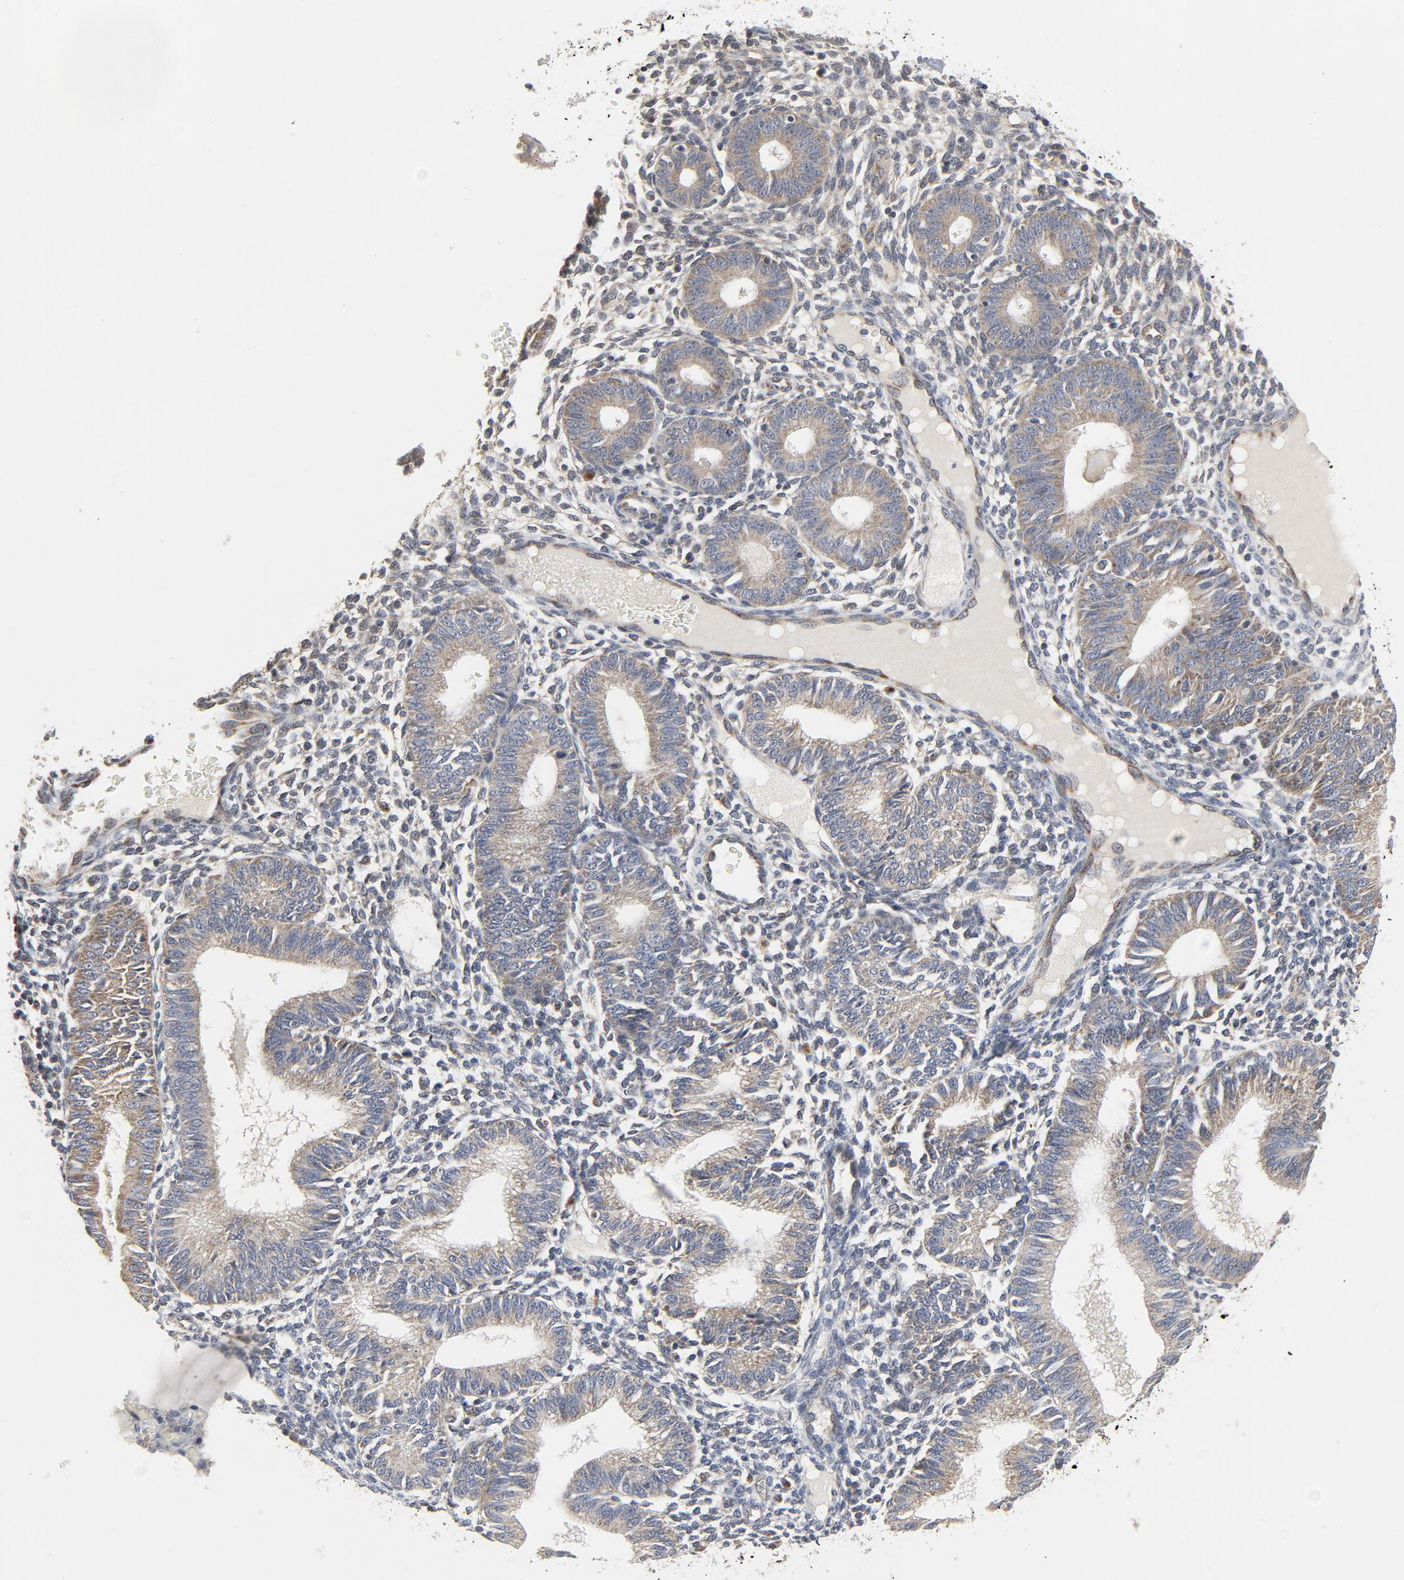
{"staining": {"intensity": "weak", "quantity": "<25%", "location": "cytoplasmic/membranous"}, "tissue": "endometrium", "cell_type": "Cells in endometrial stroma", "image_type": "normal", "snomed": [{"axis": "morphology", "description": "Normal tissue, NOS"}, {"axis": "topography", "description": "Endometrium"}], "caption": "Cells in endometrial stroma show no significant positivity in normal endometrium.", "gene": "C14orf119", "patient": {"sex": "female", "age": 61}}